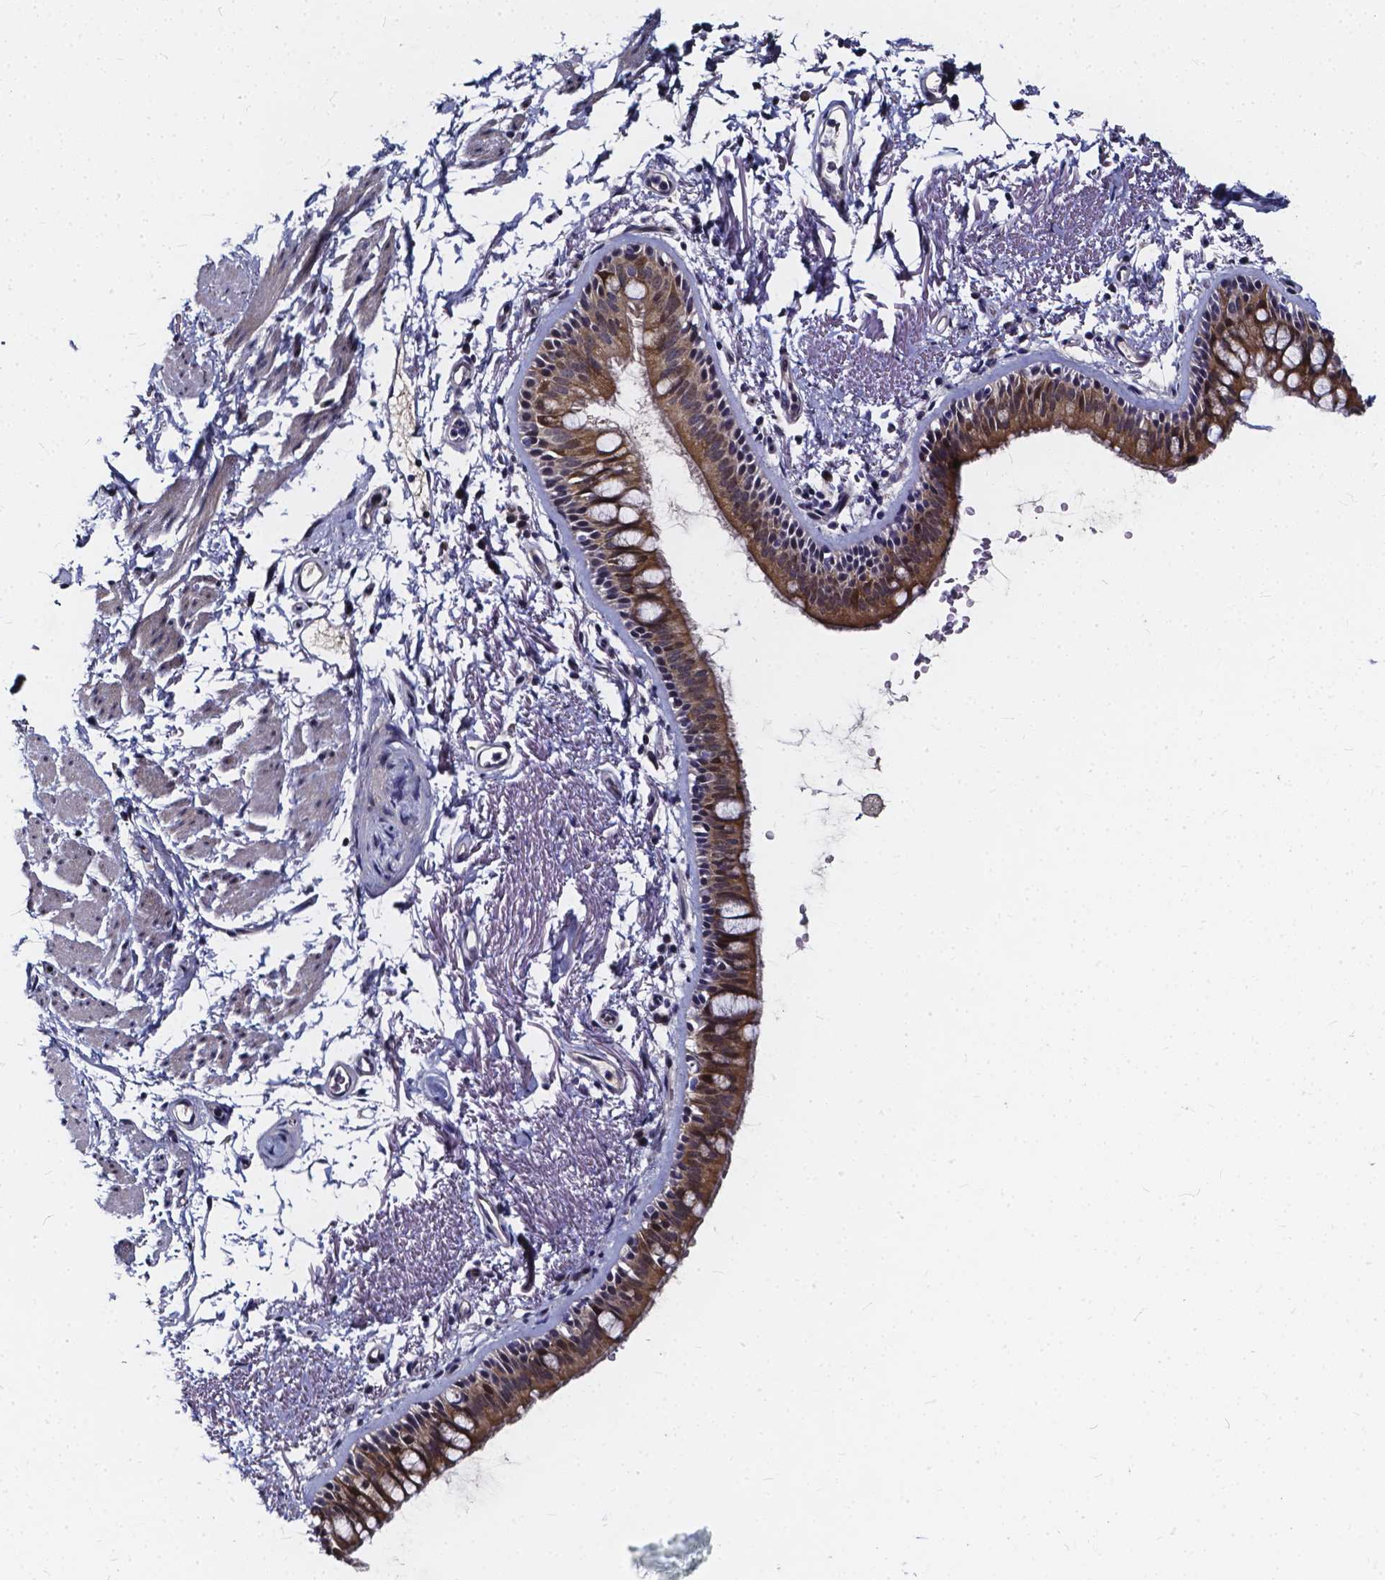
{"staining": {"intensity": "strong", "quantity": ">75%", "location": "cytoplasmic/membranous"}, "tissue": "bronchus", "cell_type": "Respiratory epithelial cells", "image_type": "normal", "snomed": [{"axis": "morphology", "description": "Normal tissue, NOS"}, {"axis": "topography", "description": "Lymph node"}, {"axis": "topography", "description": "Bronchus"}], "caption": "Bronchus stained with IHC demonstrates strong cytoplasmic/membranous staining in approximately >75% of respiratory epithelial cells.", "gene": "SOWAHA", "patient": {"sex": "female", "age": 70}}